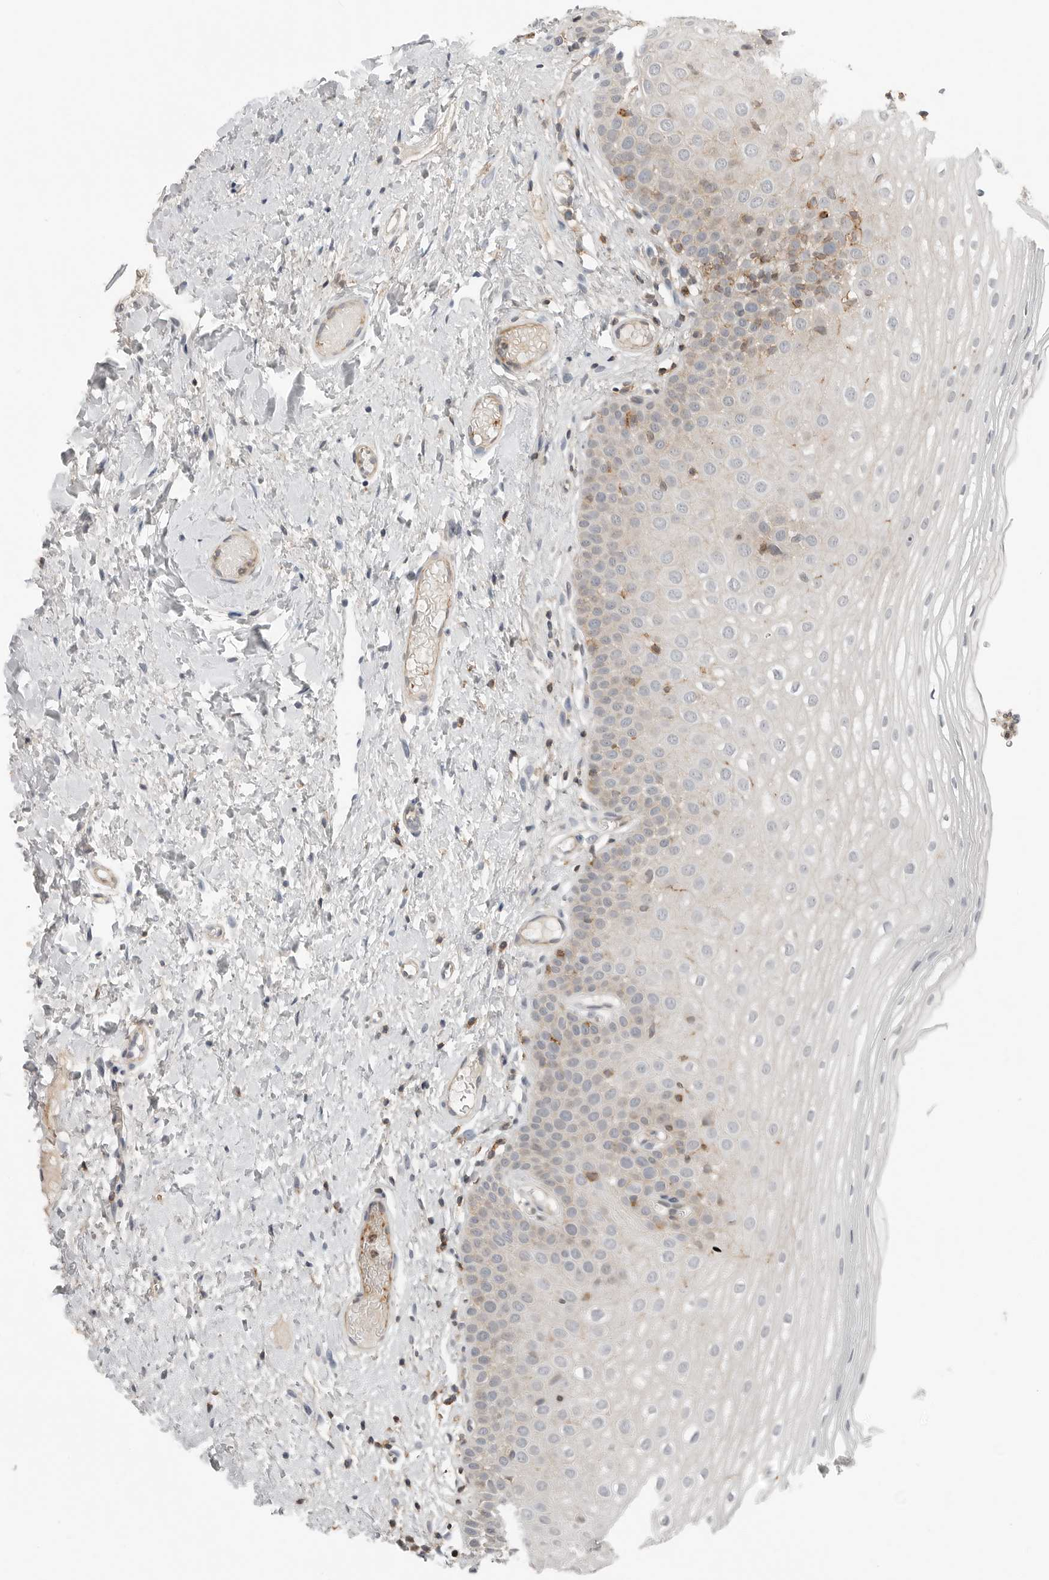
{"staining": {"intensity": "weak", "quantity": "<25%", "location": "cytoplasmic/membranous"}, "tissue": "oral mucosa", "cell_type": "Squamous epithelial cells", "image_type": "normal", "snomed": [{"axis": "morphology", "description": "Normal tissue, NOS"}, {"axis": "topography", "description": "Oral tissue"}], "caption": "Oral mucosa was stained to show a protein in brown. There is no significant positivity in squamous epithelial cells. (DAB (3,3'-diaminobenzidine) immunohistochemistry (IHC) with hematoxylin counter stain).", "gene": "LEFTY2", "patient": {"sex": "female", "age": 56}}